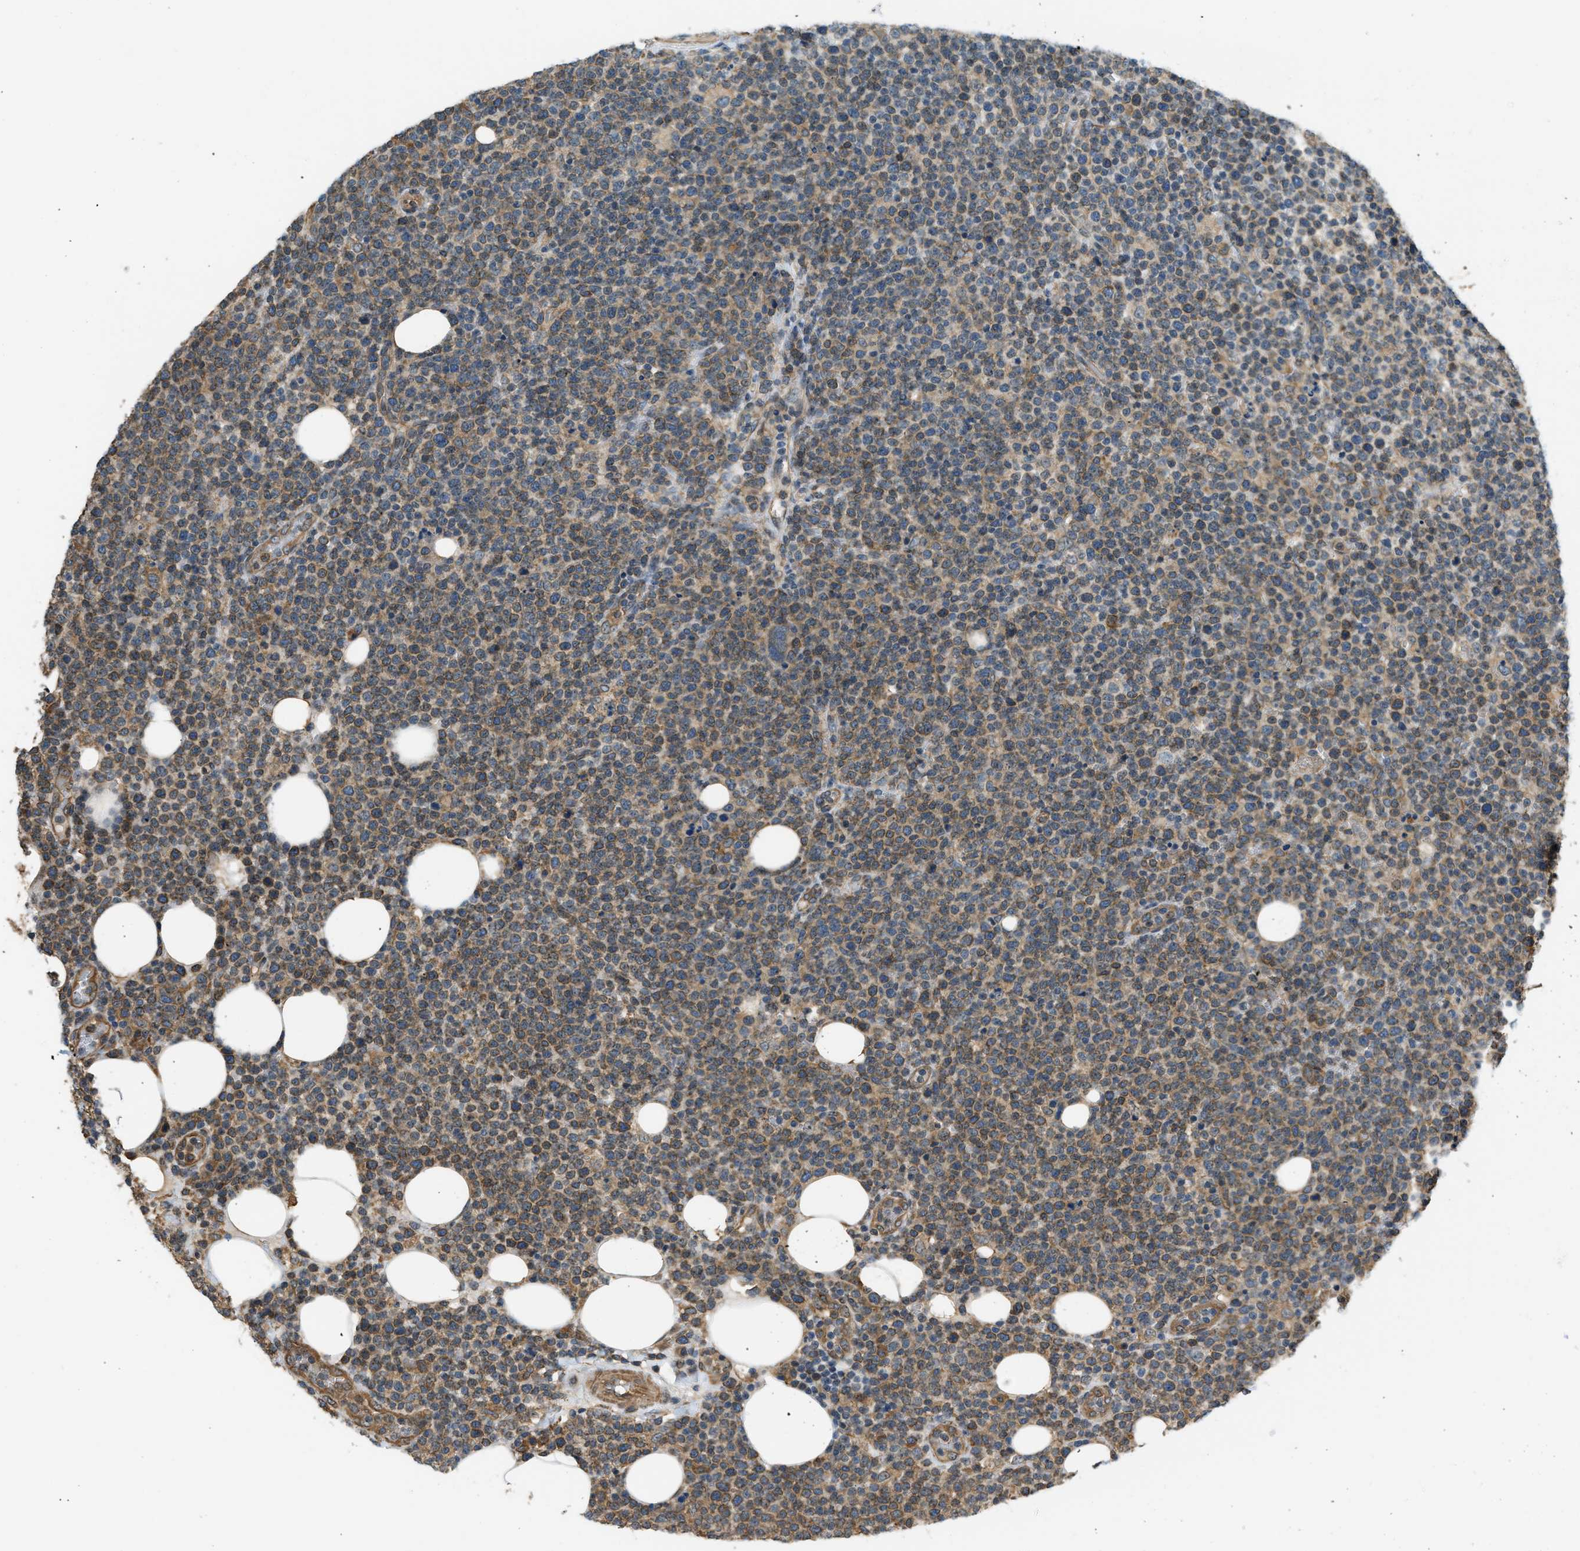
{"staining": {"intensity": "moderate", "quantity": ">75%", "location": "cytoplasmic/membranous"}, "tissue": "lymphoma", "cell_type": "Tumor cells", "image_type": "cancer", "snomed": [{"axis": "morphology", "description": "Malignant lymphoma, non-Hodgkin's type, High grade"}, {"axis": "topography", "description": "Lymph node"}], "caption": "High-grade malignant lymphoma, non-Hodgkin's type was stained to show a protein in brown. There is medium levels of moderate cytoplasmic/membranous expression in approximately >75% of tumor cells.", "gene": "OS9", "patient": {"sex": "male", "age": 61}}